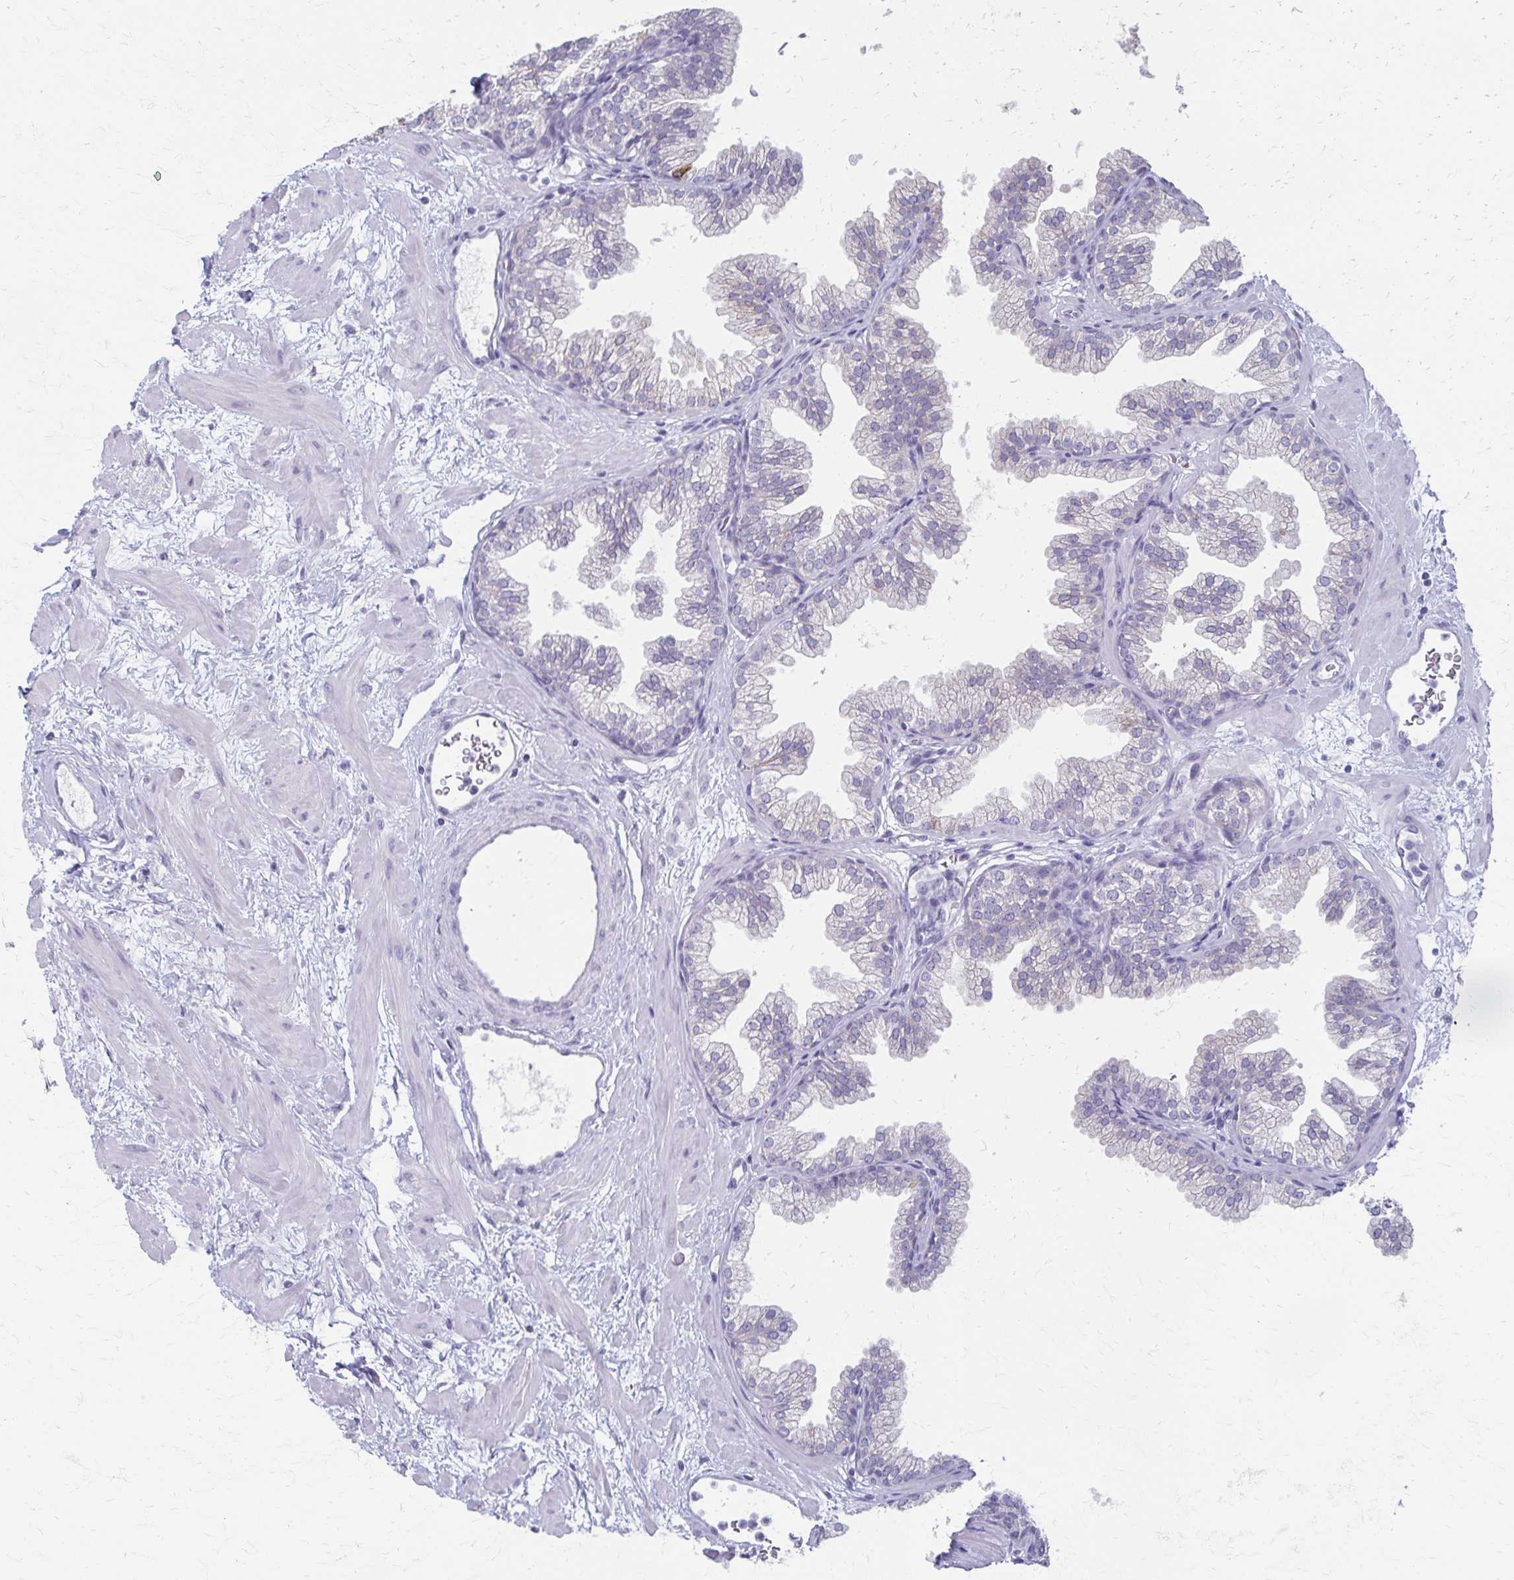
{"staining": {"intensity": "negative", "quantity": "none", "location": "none"}, "tissue": "prostate", "cell_type": "Glandular cells", "image_type": "normal", "snomed": [{"axis": "morphology", "description": "Normal tissue, NOS"}, {"axis": "topography", "description": "Prostate"}], "caption": "Immunohistochemistry (IHC) histopathology image of normal prostate: human prostate stained with DAB (3,3'-diaminobenzidine) shows no significant protein positivity in glandular cells.", "gene": "CYB5A", "patient": {"sex": "male", "age": 37}}